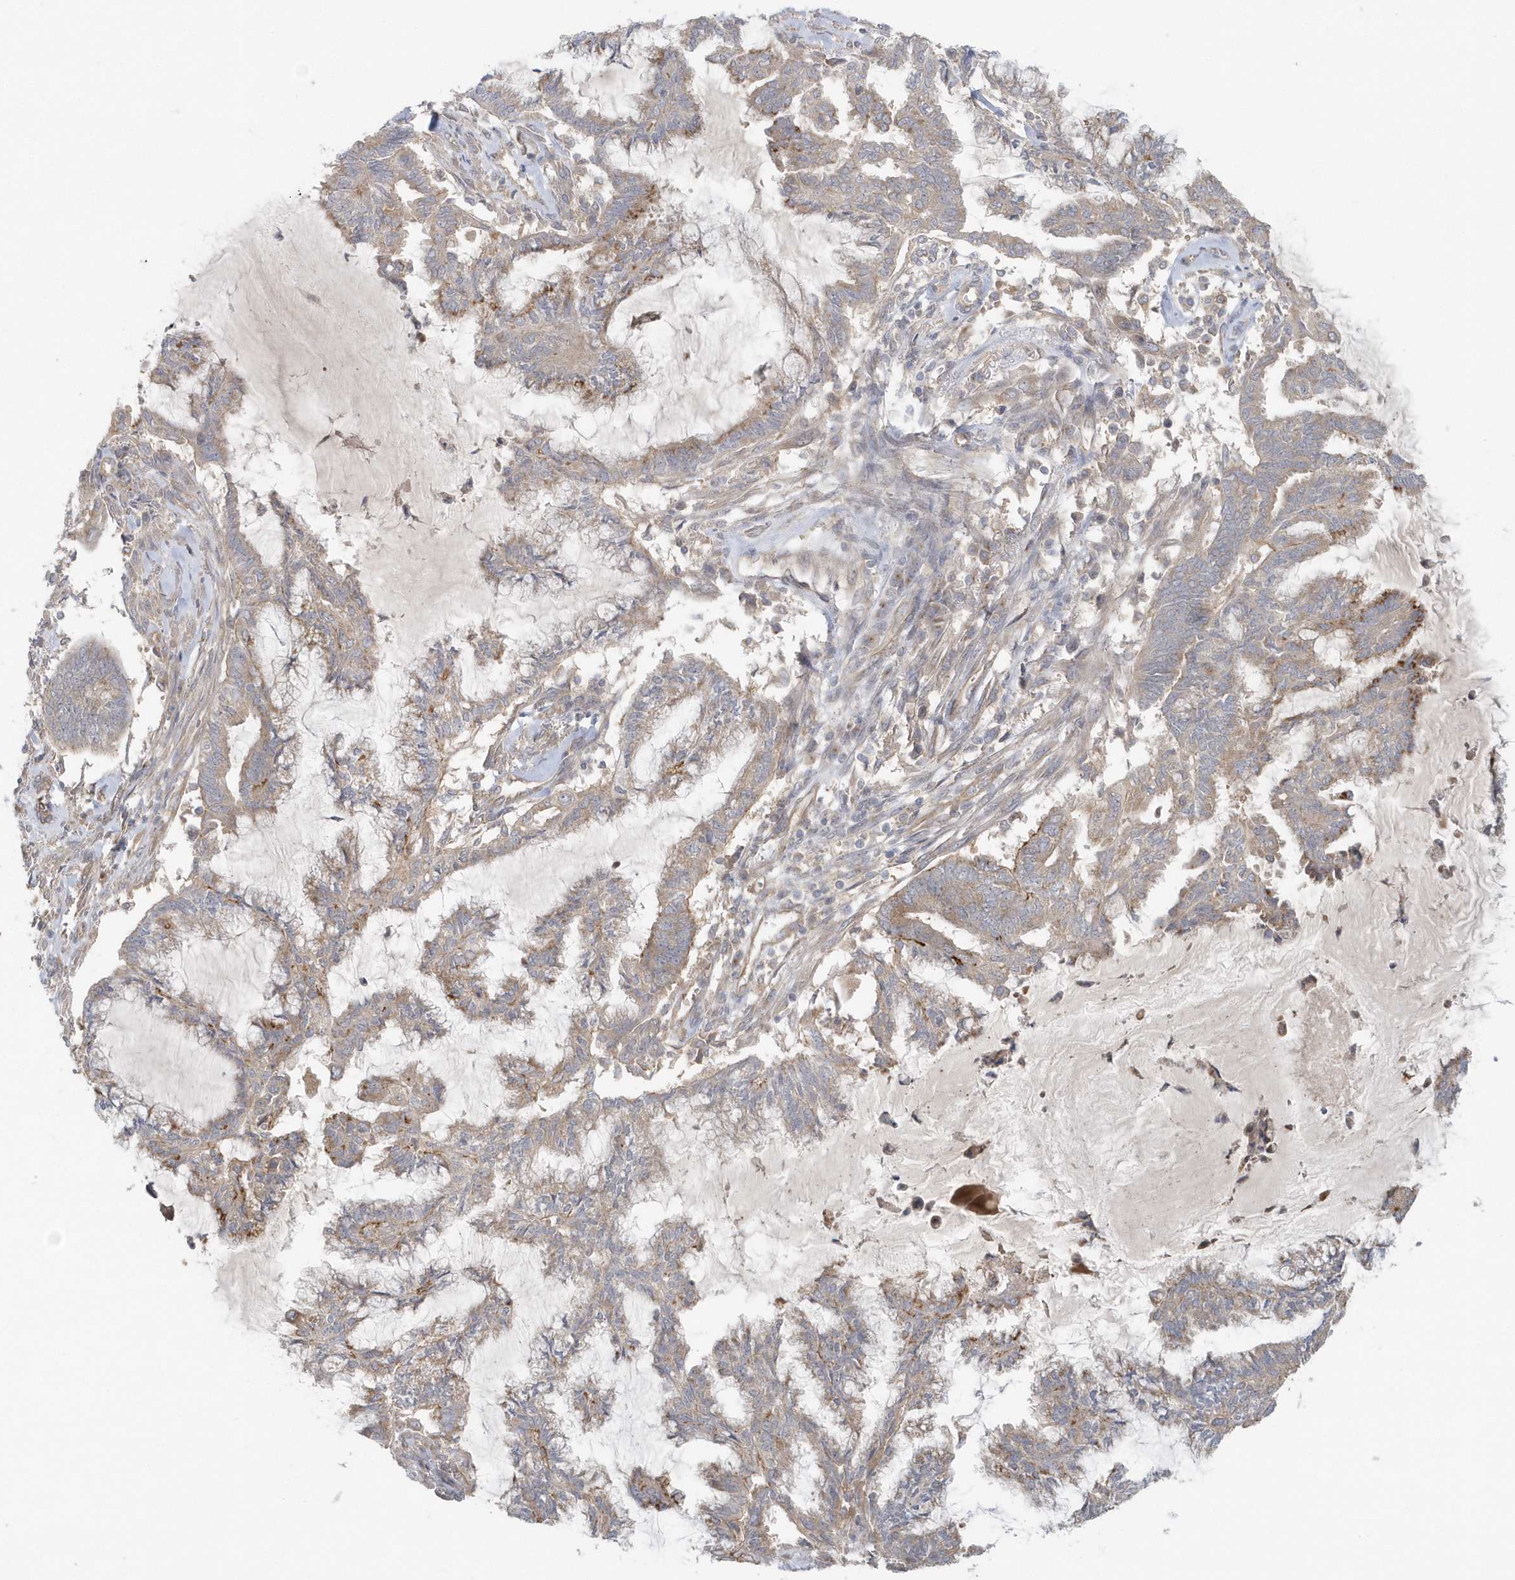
{"staining": {"intensity": "weak", "quantity": "25%-75%", "location": "cytoplasmic/membranous"}, "tissue": "endometrial cancer", "cell_type": "Tumor cells", "image_type": "cancer", "snomed": [{"axis": "morphology", "description": "Adenocarcinoma, NOS"}, {"axis": "topography", "description": "Endometrium"}], "caption": "Weak cytoplasmic/membranous expression is seen in about 25%-75% of tumor cells in endometrial adenocarcinoma.", "gene": "ACTR1A", "patient": {"sex": "female", "age": 86}}